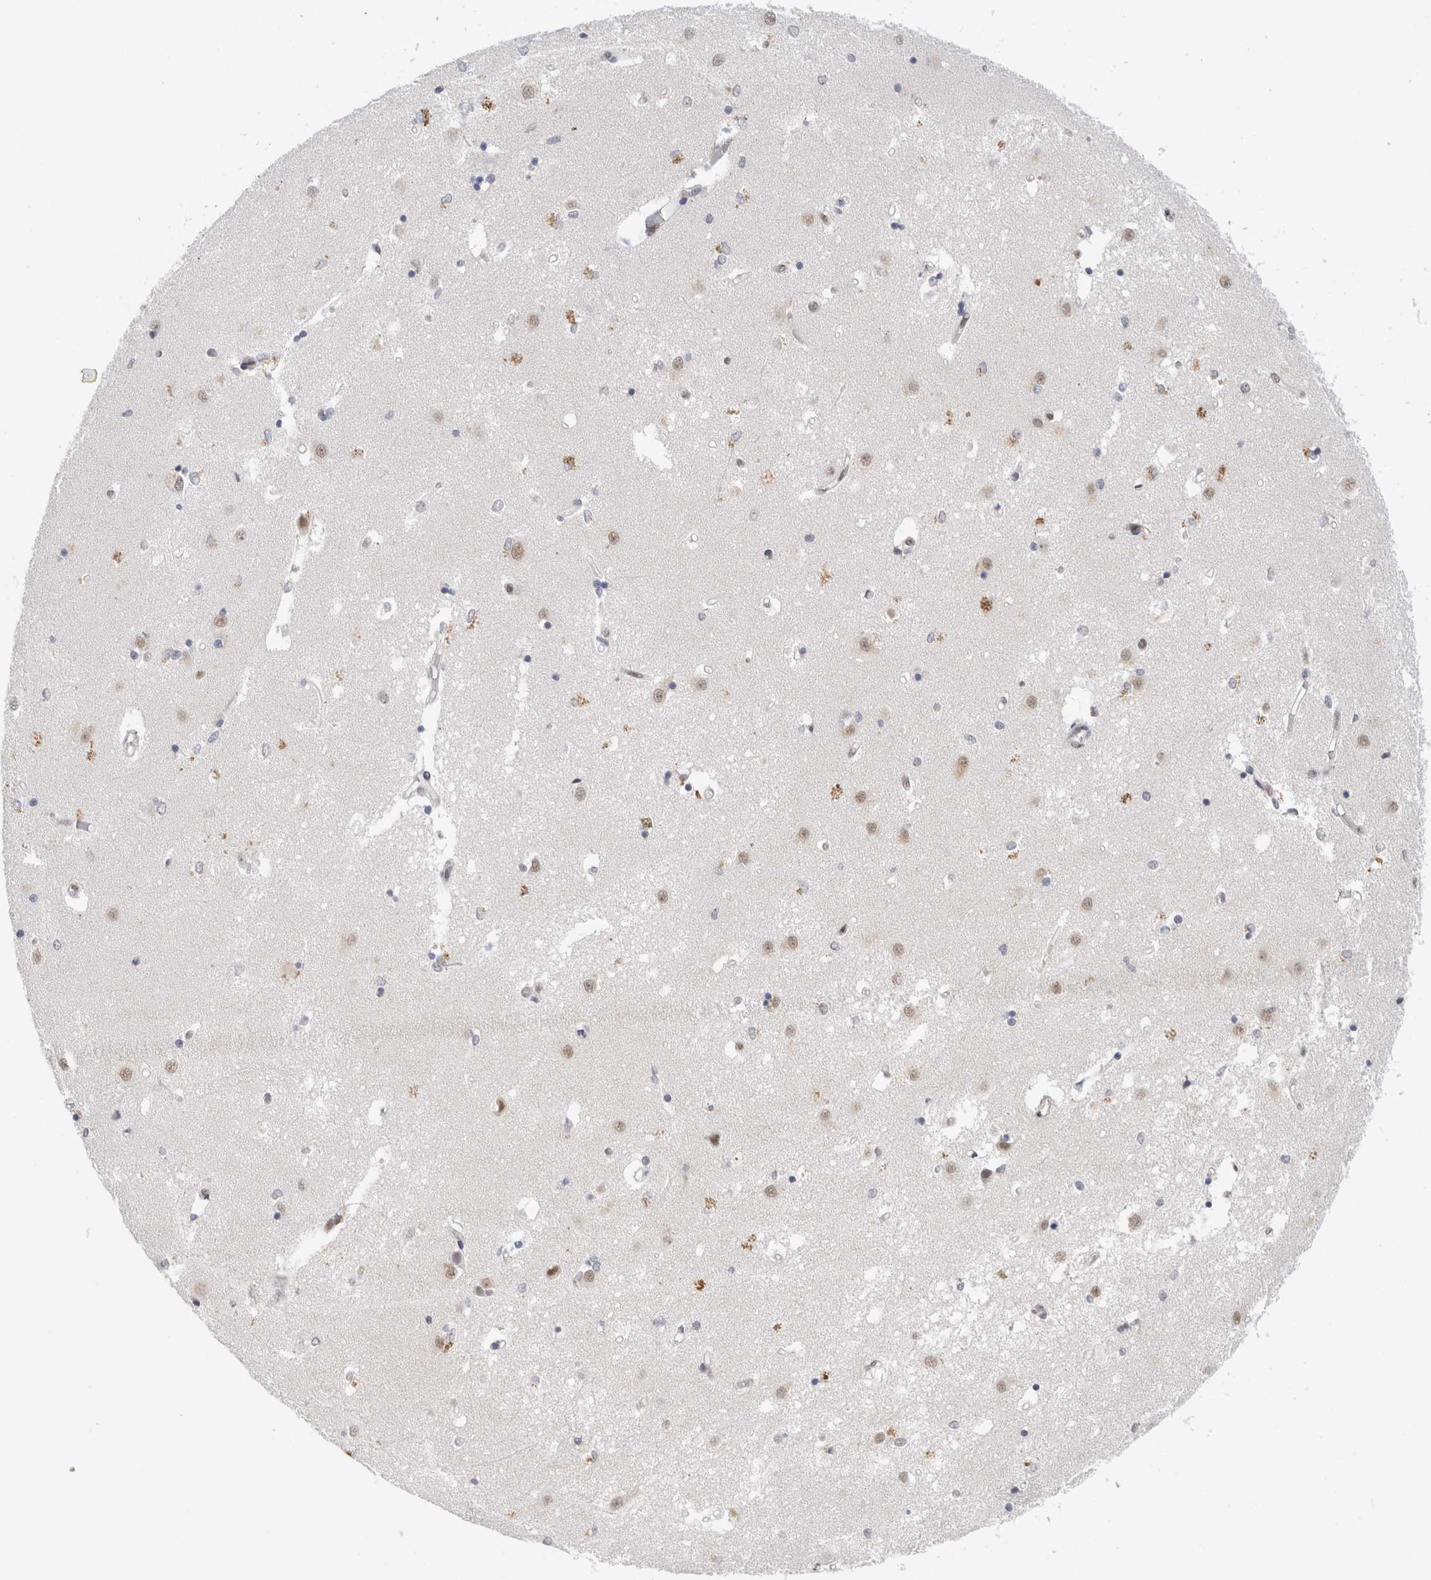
{"staining": {"intensity": "weak", "quantity": "25%-75%", "location": "cytoplasmic/membranous,nuclear"}, "tissue": "caudate", "cell_type": "Glial cells", "image_type": "normal", "snomed": [{"axis": "morphology", "description": "Normal tissue, NOS"}, {"axis": "topography", "description": "Lateral ventricle wall"}], "caption": "This micrograph demonstrates IHC staining of benign human caudate, with low weak cytoplasmic/membranous,nuclear positivity in about 25%-75% of glial cells.", "gene": "COPS7A", "patient": {"sex": "male", "age": 45}}